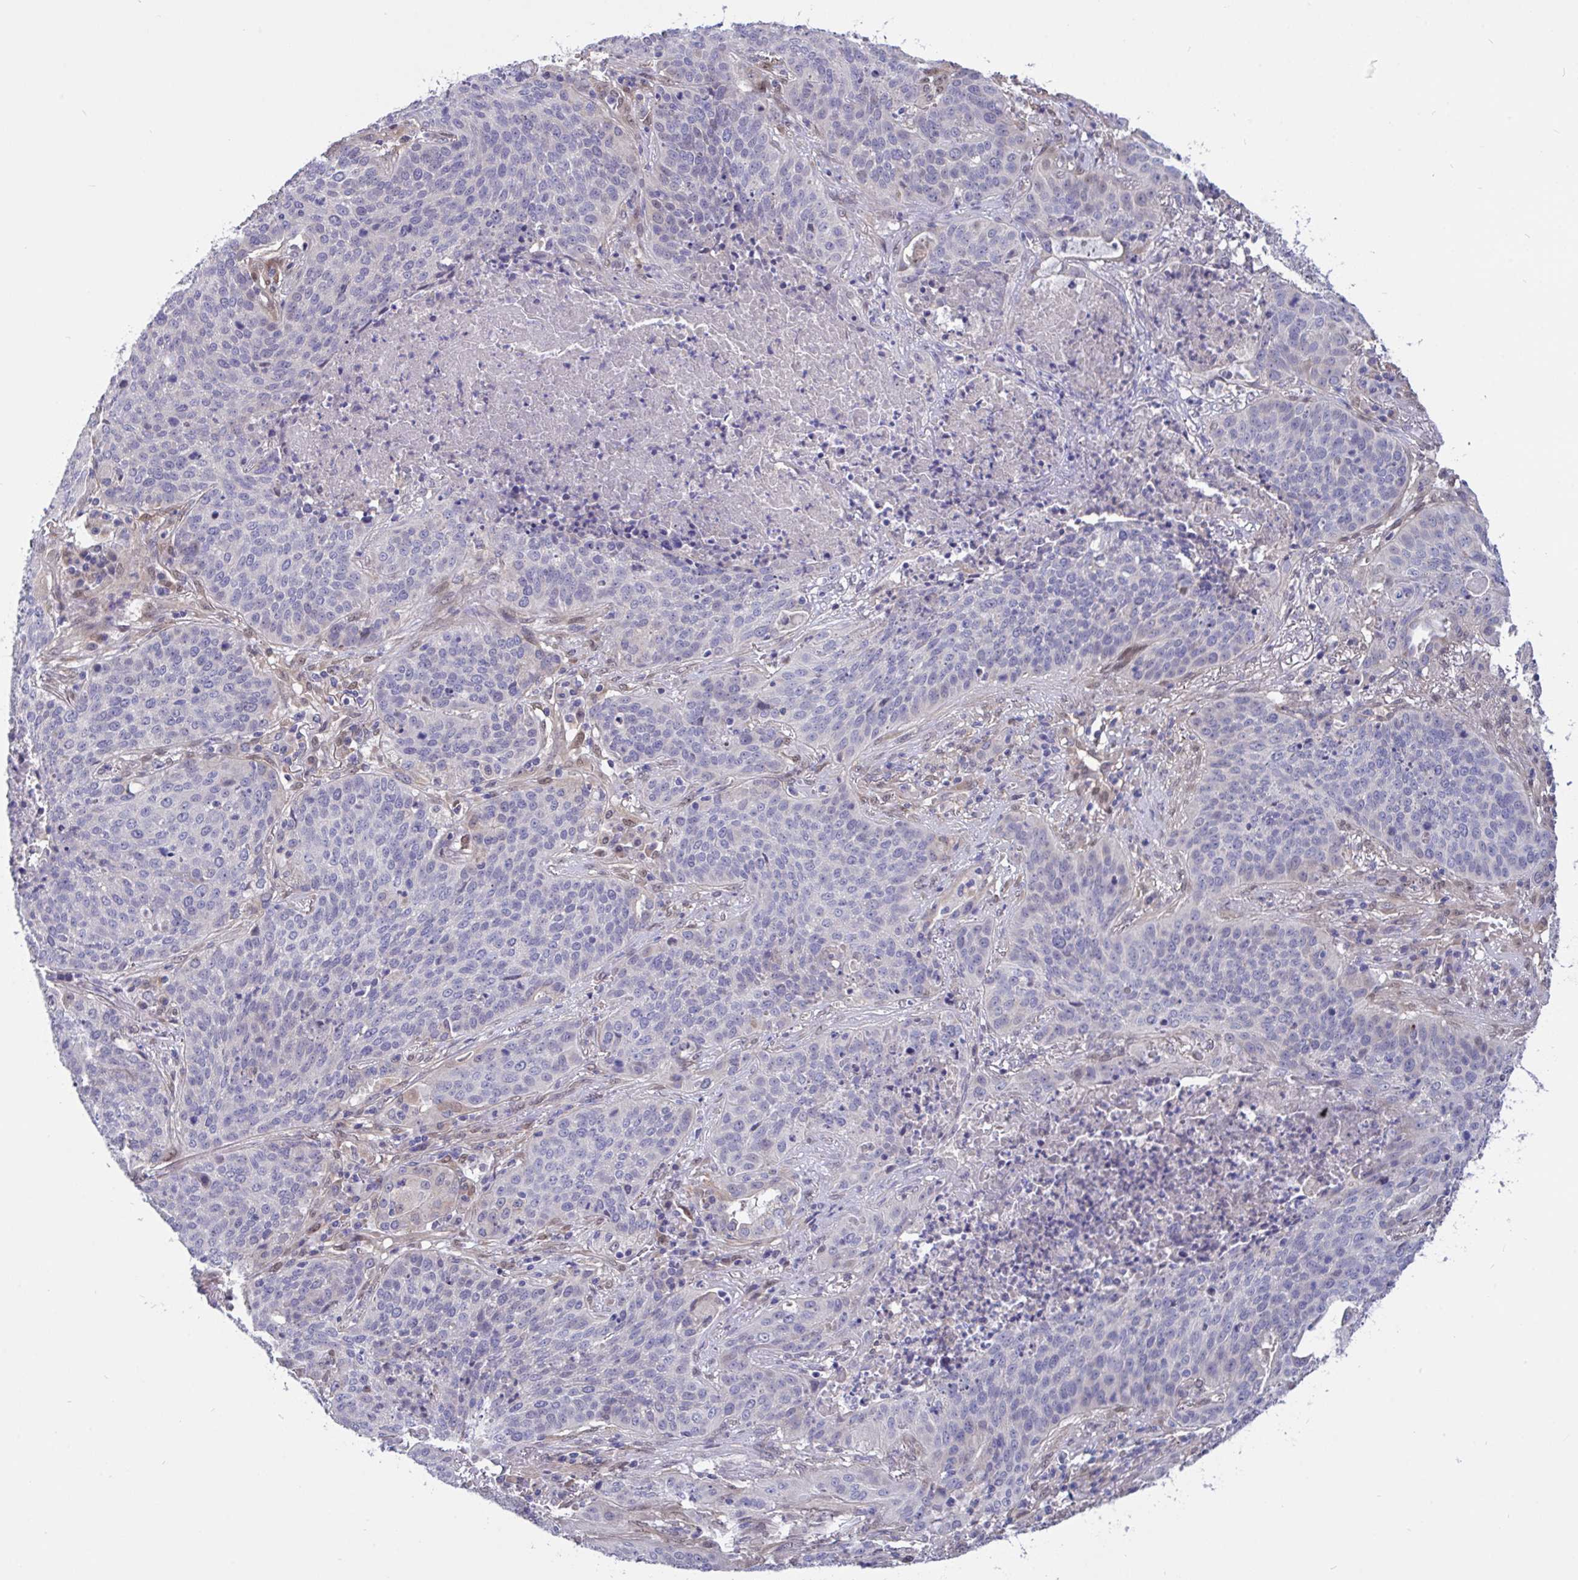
{"staining": {"intensity": "negative", "quantity": "none", "location": "none"}, "tissue": "lung cancer", "cell_type": "Tumor cells", "image_type": "cancer", "snomed": [{"axis": "morphology", "description": "Squamous cell carcinoma, NOS"}, {"axis": "topography", "description": "Lung"}], "caption": "Immunohistochemical staining of human lung cancer (squamous cell carcinoma) demonstrates no significant staining in tumor cells. (DAB (3,3'-diaminobenzidine) IHC visualized using brightfield microscopy, high magnification).", "gene": "L3HYPDH", "patient": {"sex": "male", "age": 63}}